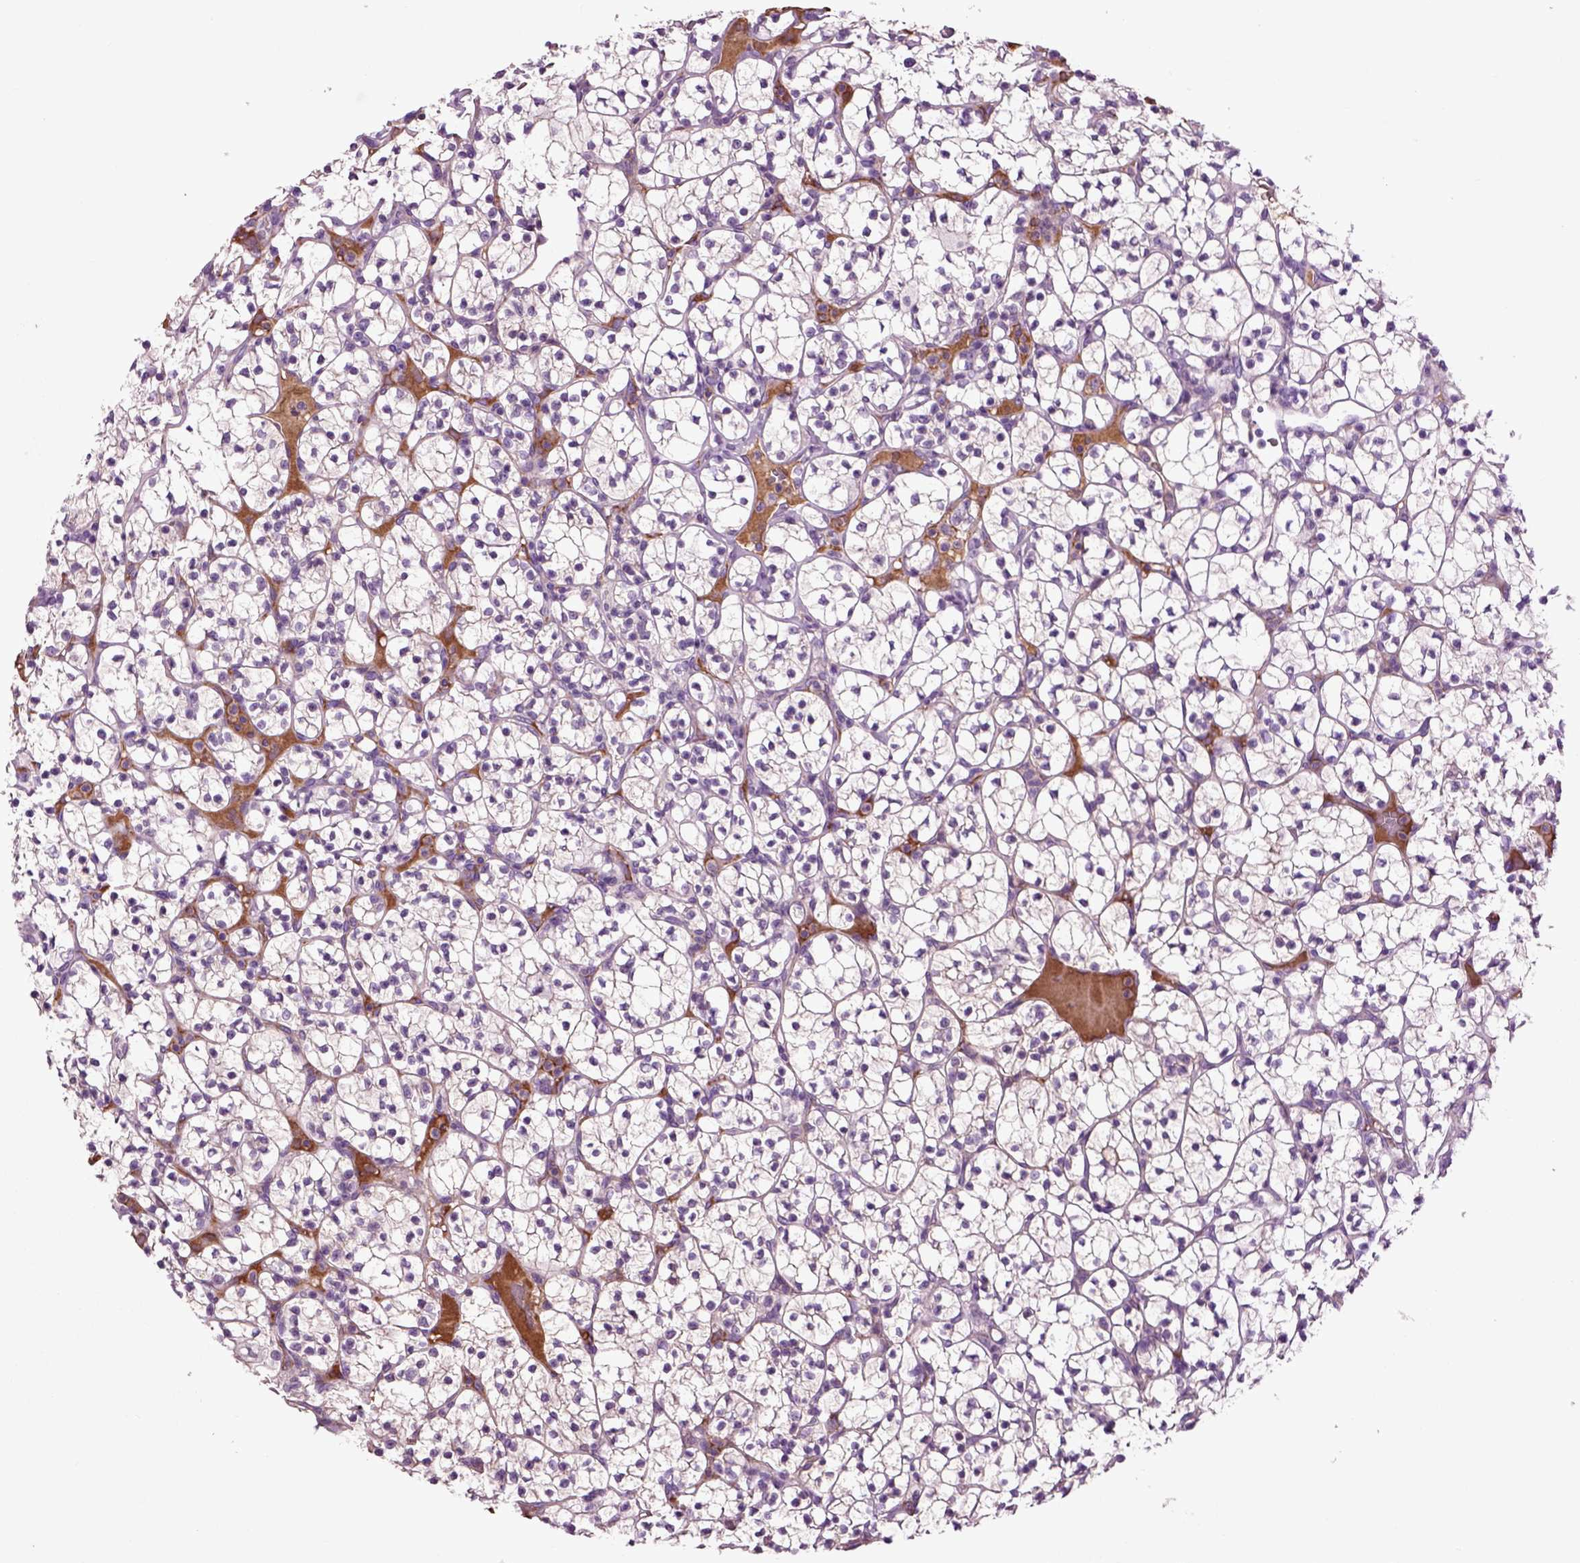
{"staining": {"intensity": "negative", "quantity": "none", "location": "none"}, "tissue": "renal cancer", "cell_type": "Tumor cells", "image_type": "cancer", "snomed": [{"axis": "morphology", "description": "Adenocarcinoma, NOS"}, {"axis": "topography", "description": "Kidney"}], "caption": "High magnification brightfield microscopy of renal adenocarcinoma stained with DAB (brown) and counterstained with hematoxylin (blue): tumor cells show no significant positivity. Brightfield microscopy of immunohistochemistry (IHC) stained with DAB (brown) and hematoxylin (blue), captured at high magnification.", "gene": "SPON1", "patient": {"sex": "female", "age": 89}}